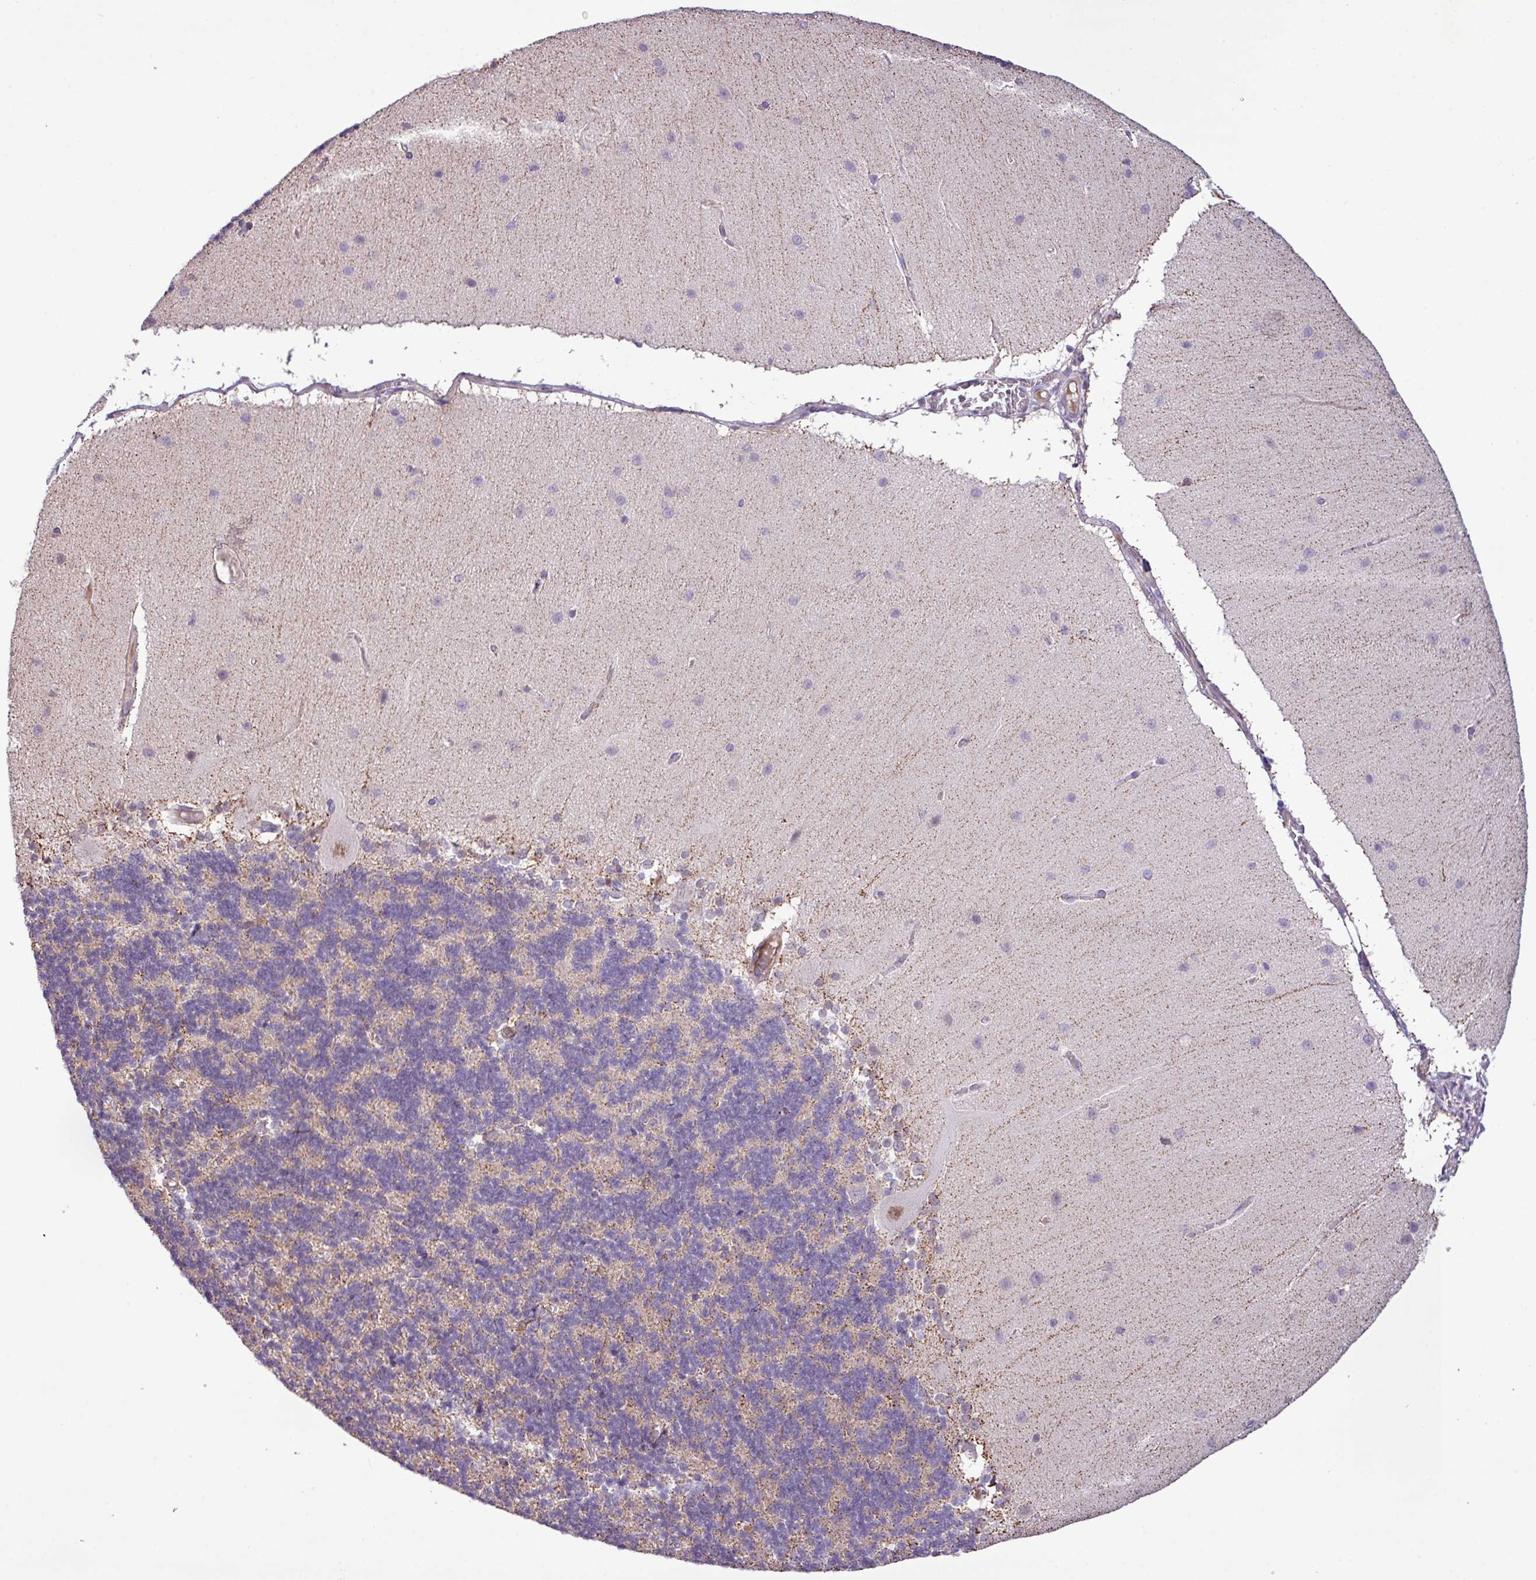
{"staining": {"intensity": "weak", "quantity": "25%-75%", "location": "cytoplasmic/membranous"}, "tissue": "cerebellum", "cell_type": "Cells in granular layer", "image_type": "normal", "snomed": [{"axis": "morphology", "description": "Normal tissue, NOS"}, {"axis": "topography", "description": "Cerebellum"}], "caption": "DAB (3,3'-diaminobenzidine) immunohistochemical staining of unremarkable cerebellum displays weak cytoplasmic/membranous protein expression in approximately 25%-75% of cells in granular layer. (Stains: DAB in brown, nuclei in blue, Microscopy: brightfield microscopy at high magnification).", "gene": "YLPM1", "patient": {"sex": "female", "age": 54}}